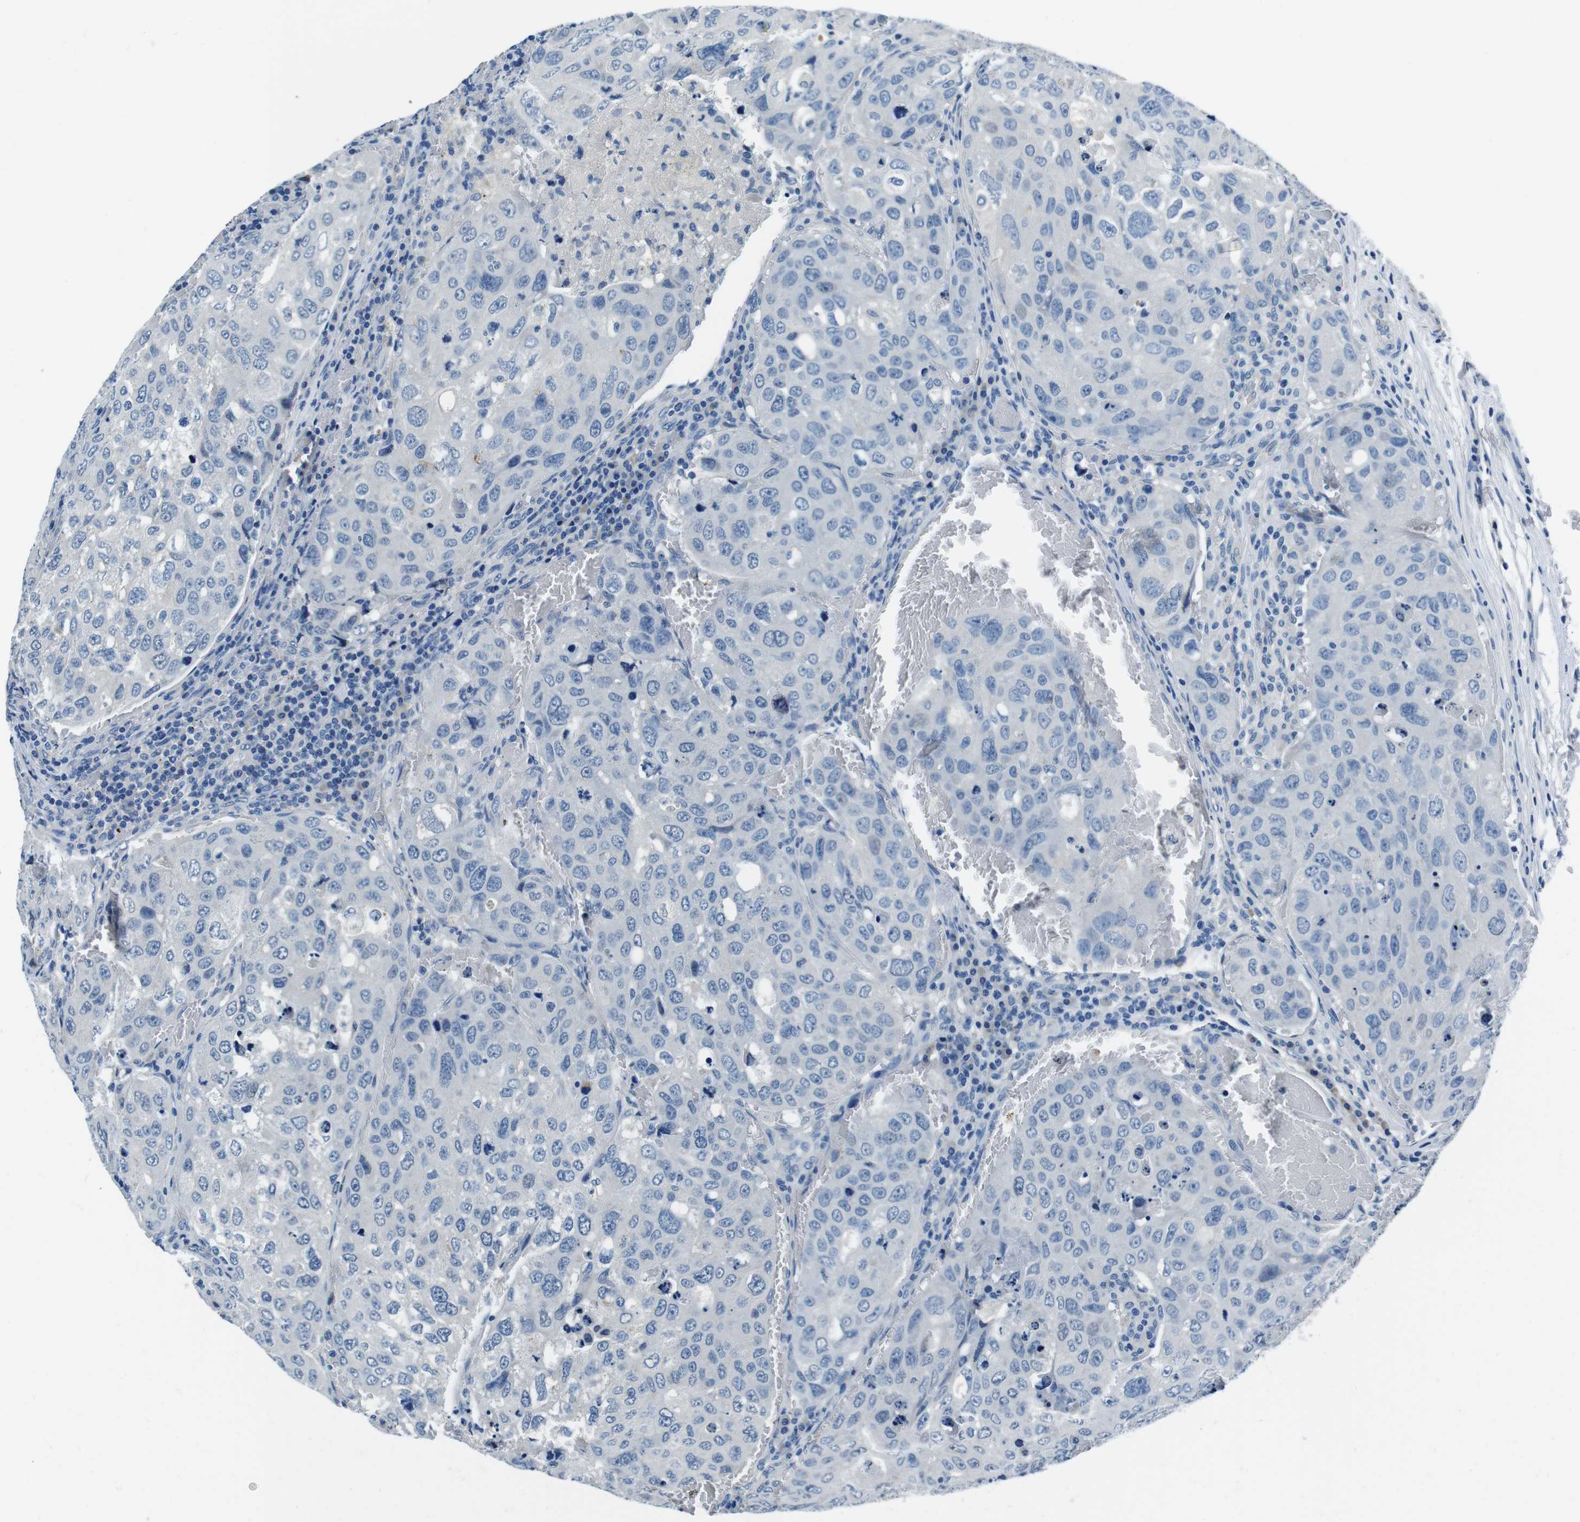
{"staining": {"intensity": "negative", "quantity": "none", "location": "none"}, "tissue": "urothelial cancer", "cell_type": "Tumor cells", "image_type": "cancer", "snomed": [{"axis": "morphology", "description": "Urothelial carcinoma, High grade"}, {"axis": "topography", "description": "Lymph node"}, {"axis": "topography", "description": "Urinary bladder"}], "caption": "IHC of high-grade urothelial carcinoma exhibits no staining in tumor cells. Brightfield microscopy of immunohistochemistry (IHC) stained with DAB (brown) and hematoxylin (blue), captured at high magnification.", "gene": "CASQ1", "patient": {"sex": "male", "age": 51}}